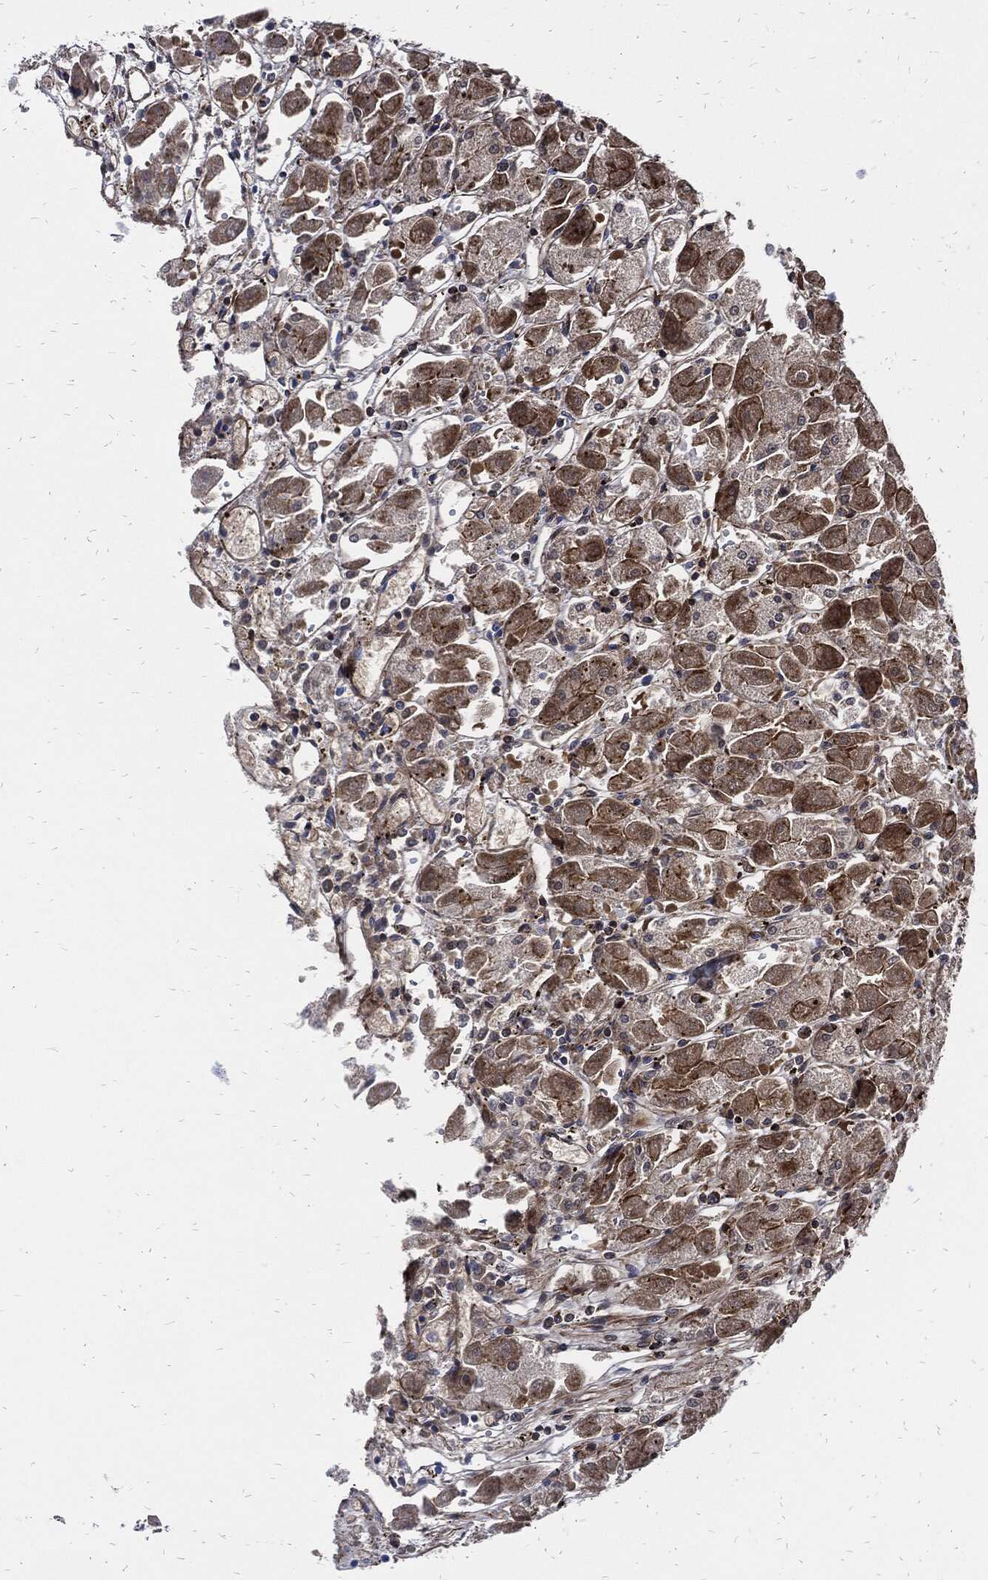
{"staining": {"intensity": "strong", "quantity": "<25%", "location": "cytoplasmic/membranous"}, "tissue": "stomach", "cell_type": "Glandular cells", "image_type": "normal", "snomed": [{"axis": "morphology", "description": "Normal tissue, NOS"}, {"axis": "topography", "description": "Stomach"}], "caption": "Stomach stained with immunohistochemistry shows strong cytoplasmic/membranous staining in approximately <25% of glandular cells.", "gene": "FABP4", "patient": {"sex": "male", "age": 70}}